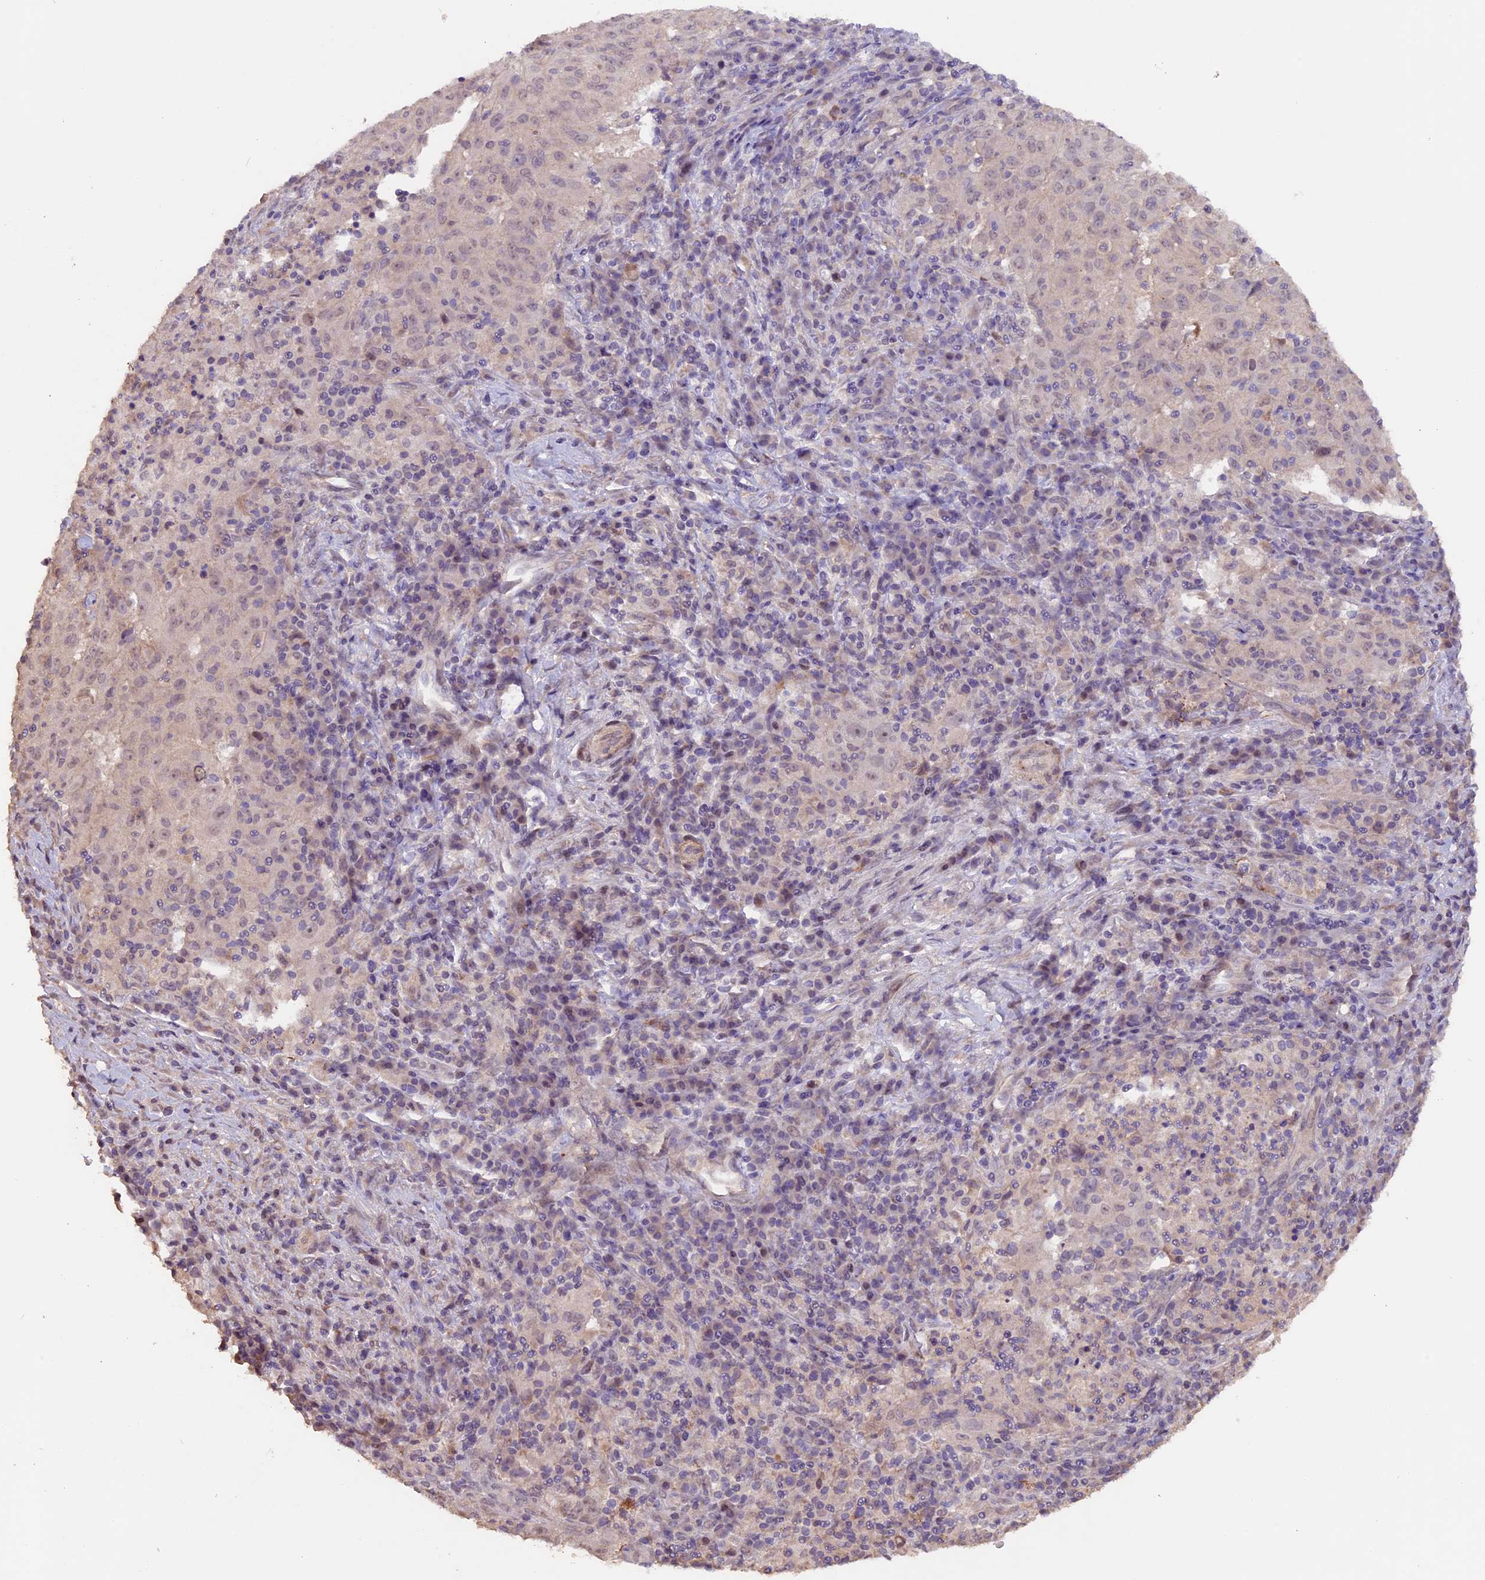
{"staining": {"intensity": "negative", "quantity": "none", "location": "none"}, "tissue": "pancreatic cancer", "cell_type": "Tumor cells", "image_type": "cancer", "snomed": [{"axis": "morphology", "description": "Adenocarcinoma, NOS"}, {"axis": "topography", "description": "Pancreas"}], "caption": "Protein analysis of pancreatic adenocarcinoma shows no significant expression in tumor cells.", "gene": "GNB5", "patient": {"sex": "male", "age": 63}}